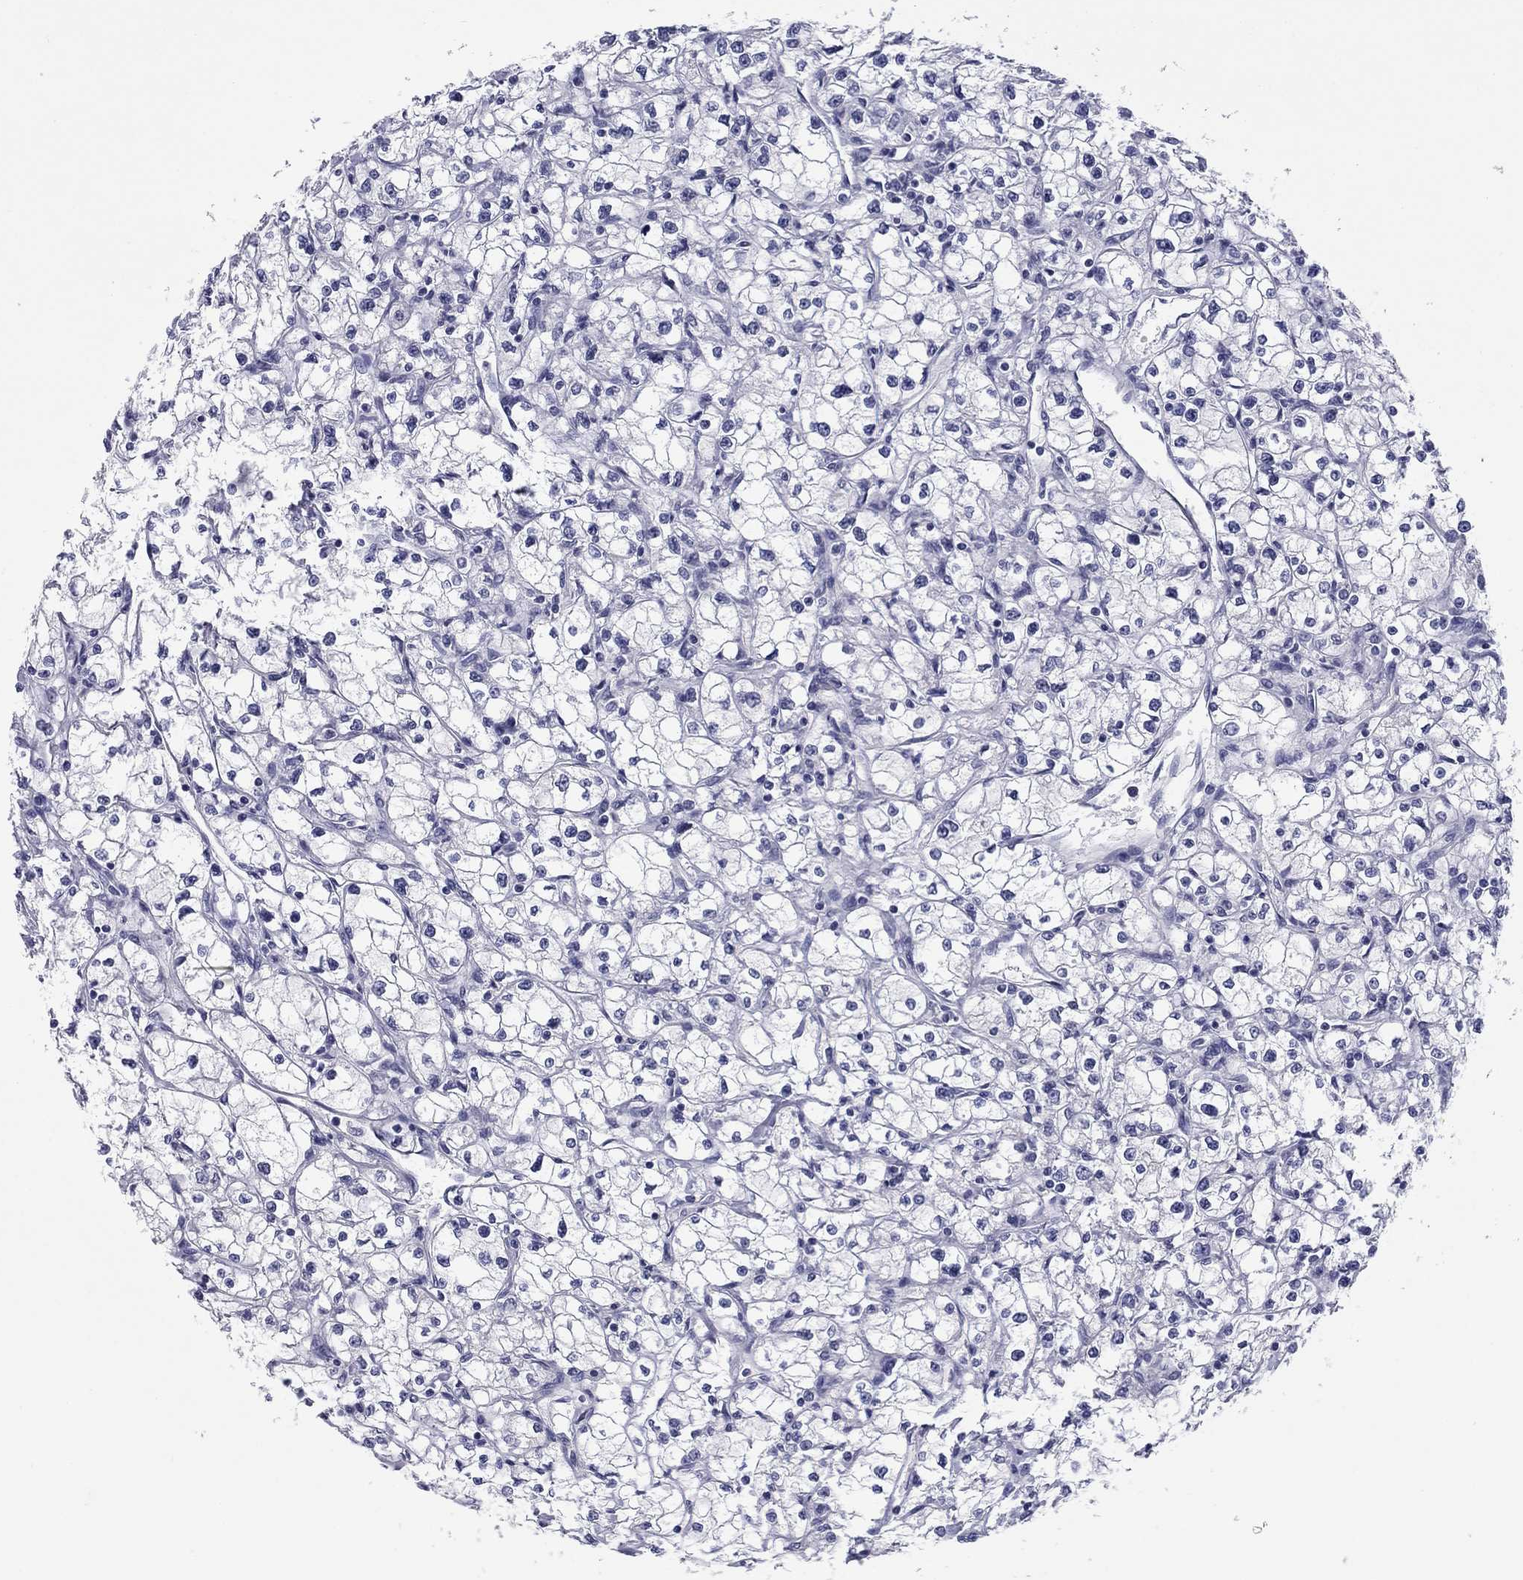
{"staining": {"intensity": "negative", "quantity": "none", "location": "none"}, "tissue": "renal cancer", "cell_type": "Tumor cells", "image_type": "cancer", "snomed": [{"axis": "morphology", "description": "Adenocarcinoma, NOS"}, {"axis": "topography", "description": "Kidney"}], "caption": "Renal cancer (adenocarcinoma) was stained to show a protein in brown. There is no significant staining in tumor cells. The staining was performed using DAB to visualize the protein expression in brown, while the nuclei were stained in blue with hematoxylin (Magnification: 20x).", "gene": "HAO1", "patient": {"sex": "male", "age": 67}}